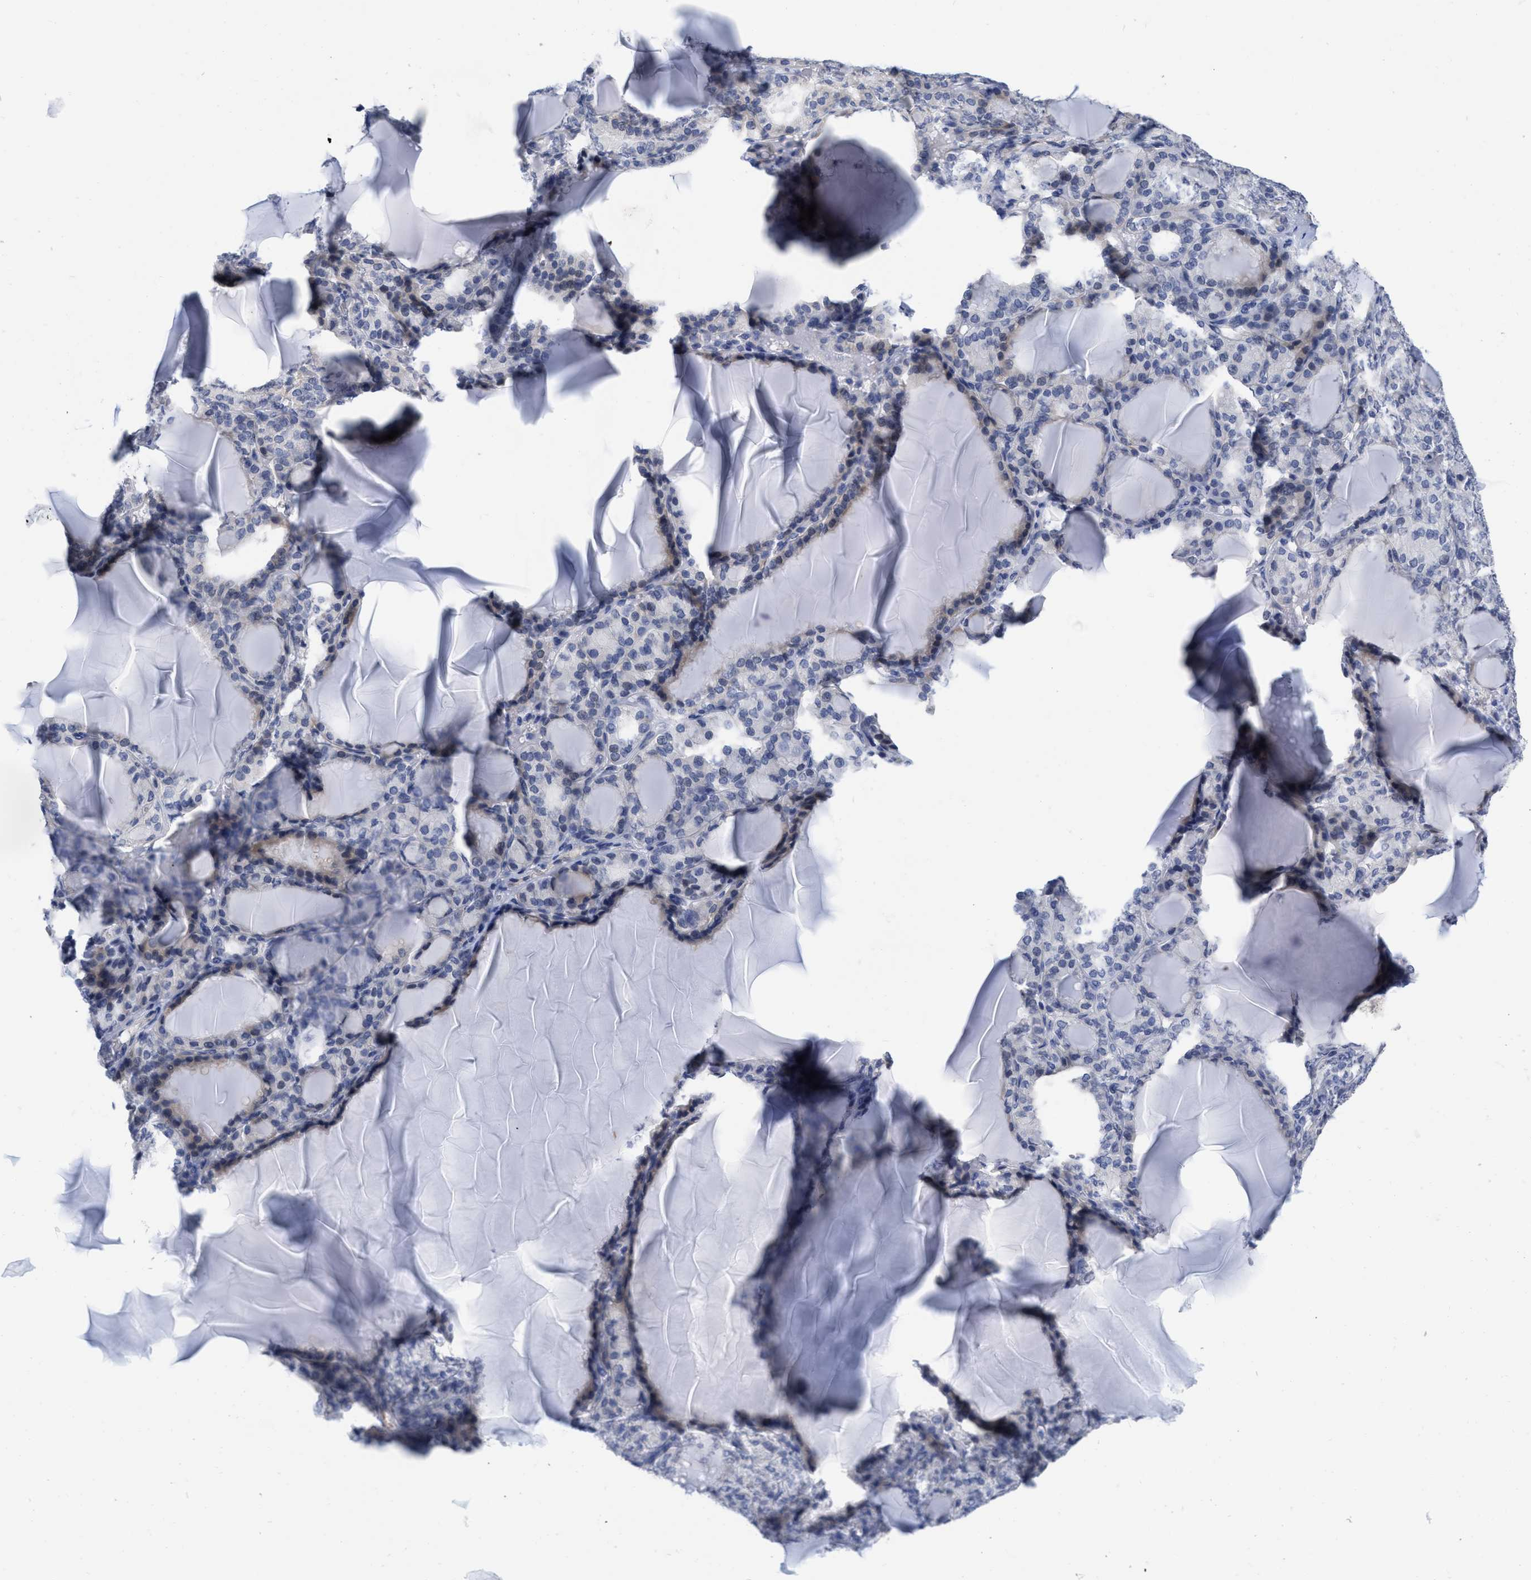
{"staining": {"intensity": "negative", "quantity": "none", "location": "none"}, "tissue": "thyroid gland", "cell_type": "Glandular cells", "image_type": "normal", "snomed": [{"axis": "morphology", "description": "Normal tissue, NOS"}, {"axis": "topography", "description": "Thyroid gland"}], "caption": "This is an immunohistochemistry photomicrograph of unremarkable thyroid gland. There is no positivity in glandular cells.", "gene": "ACKR1", "patient": {"sex": "female", "age": 28}}